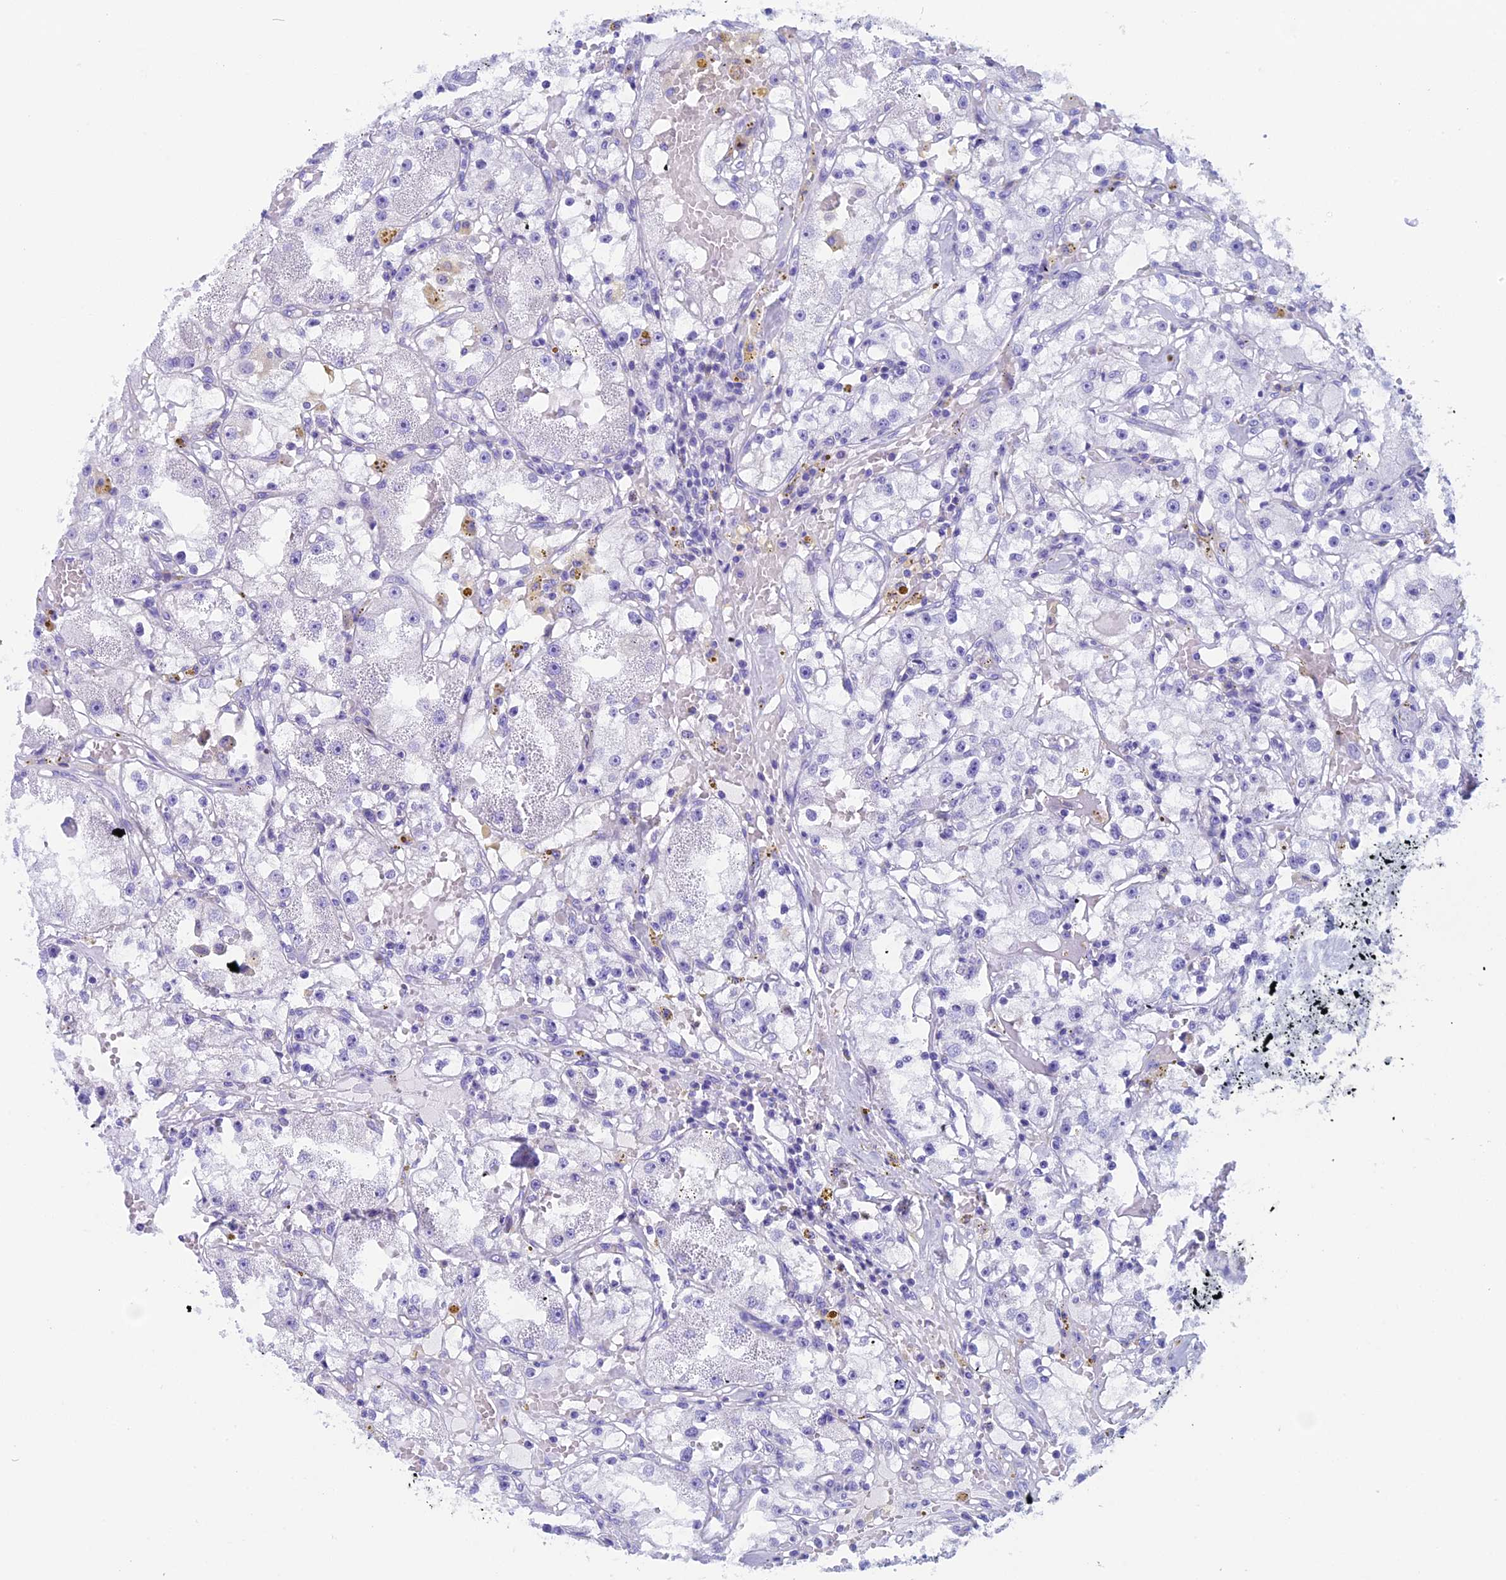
{"staining": {"intensity": "negative", "quantity": "none", "location": "none"}, "tissue": "renal cancer", "cell_type": "Tumor cells", "image_type": "cancer", "snomed": [{"axis": "morphology", "description": "Adenocarcinoma, NOS"}, {"axis": "topography", "description": "Kidney"}], "caption": "Renal cancer was stained to show a protein in brown. There is no significant positivity in tumor cells. (DAB (3,3'-diaminobenzidine) immunohistochemistry (IHC) visualized using brightfield microscopy, high magnification).", "gene": "FAM169A", "patient": {"sex": "male", "age": 56}}